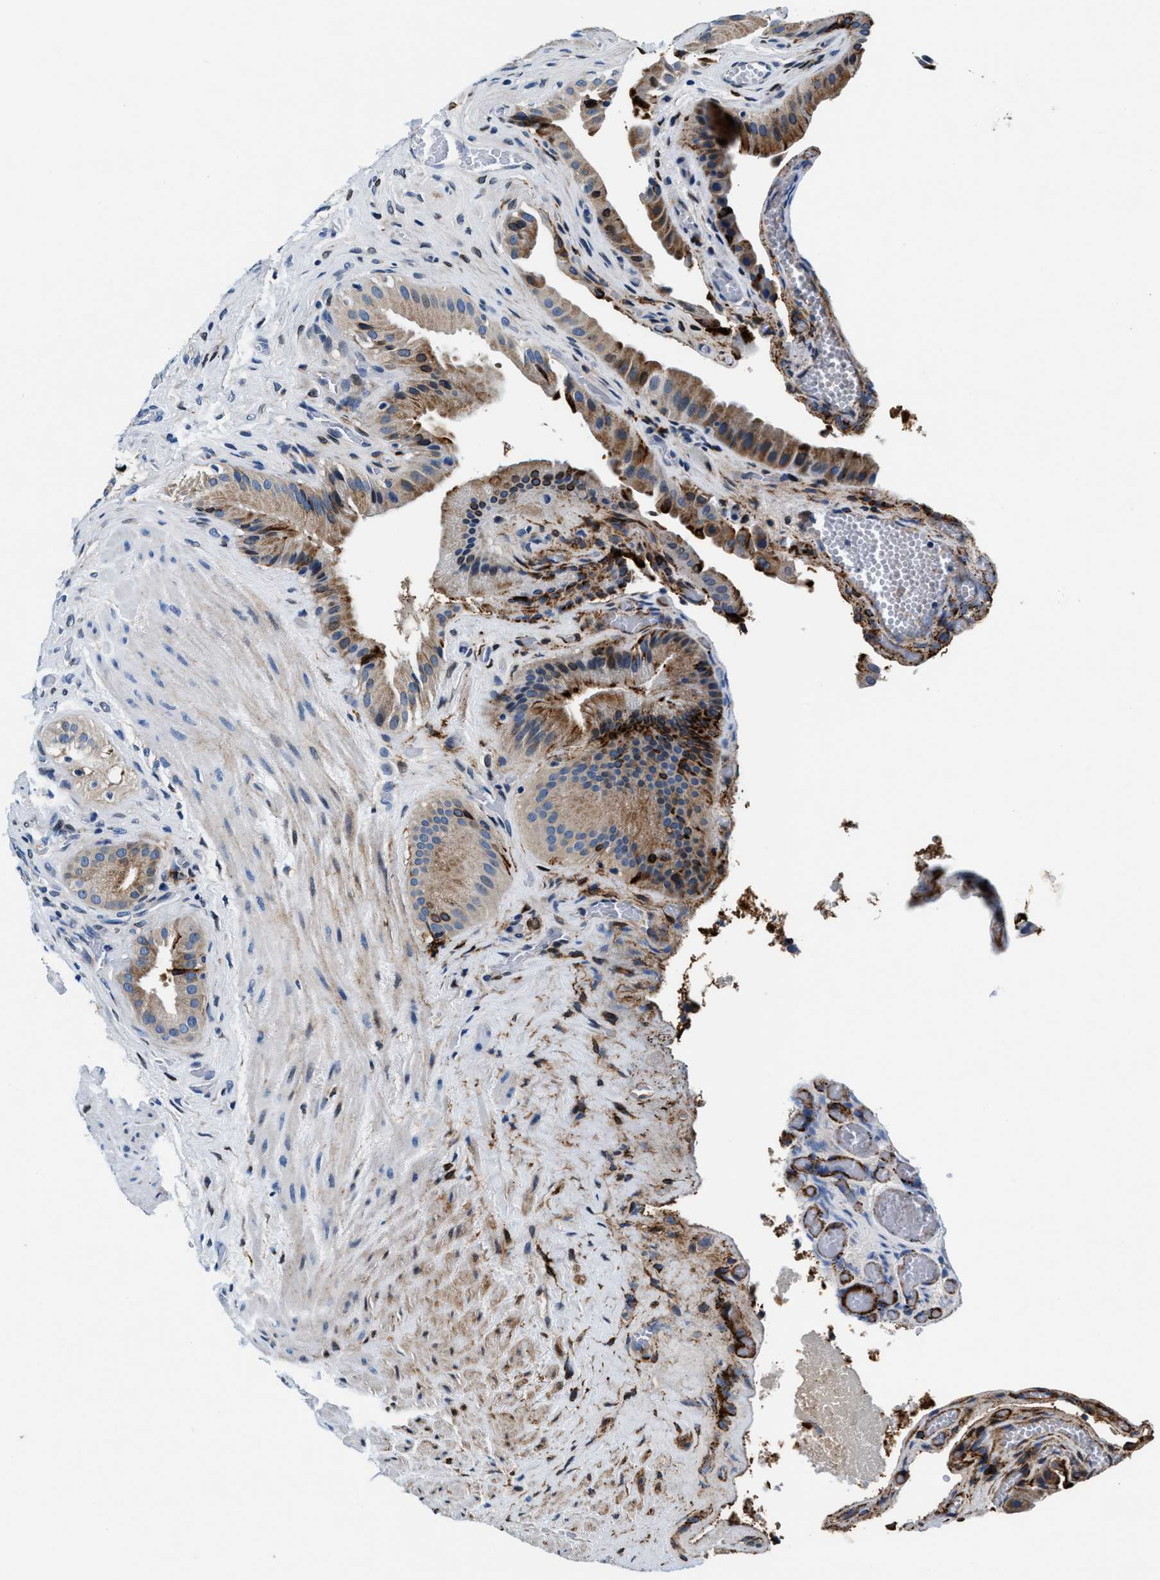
{"staining": {"intensity": "moderate", "quantity": ">75%", "location": "cytoplasmic/membranous"}, "tissue": "gallbladder", "cell_type": "Glandular cells", "image_type": "normal", "snomed": [{"axis": "morphology", "description": "Normal tissue, NOS"}, {"axis": "topography", "description": "Gallbladder"}], "caption": "Immunohistochemistry (IHC) photomicrograph of normal gallbladder: gallbladder stained using IHC reveals medium levels of moderate protein expression localized specifically in the cytoplasmic/membranous of glandular cells, appearing as a cytoplasmic/membranous brown color.", "gene": "SLFN11", "patient": {"sex": "male", "age": 49}}